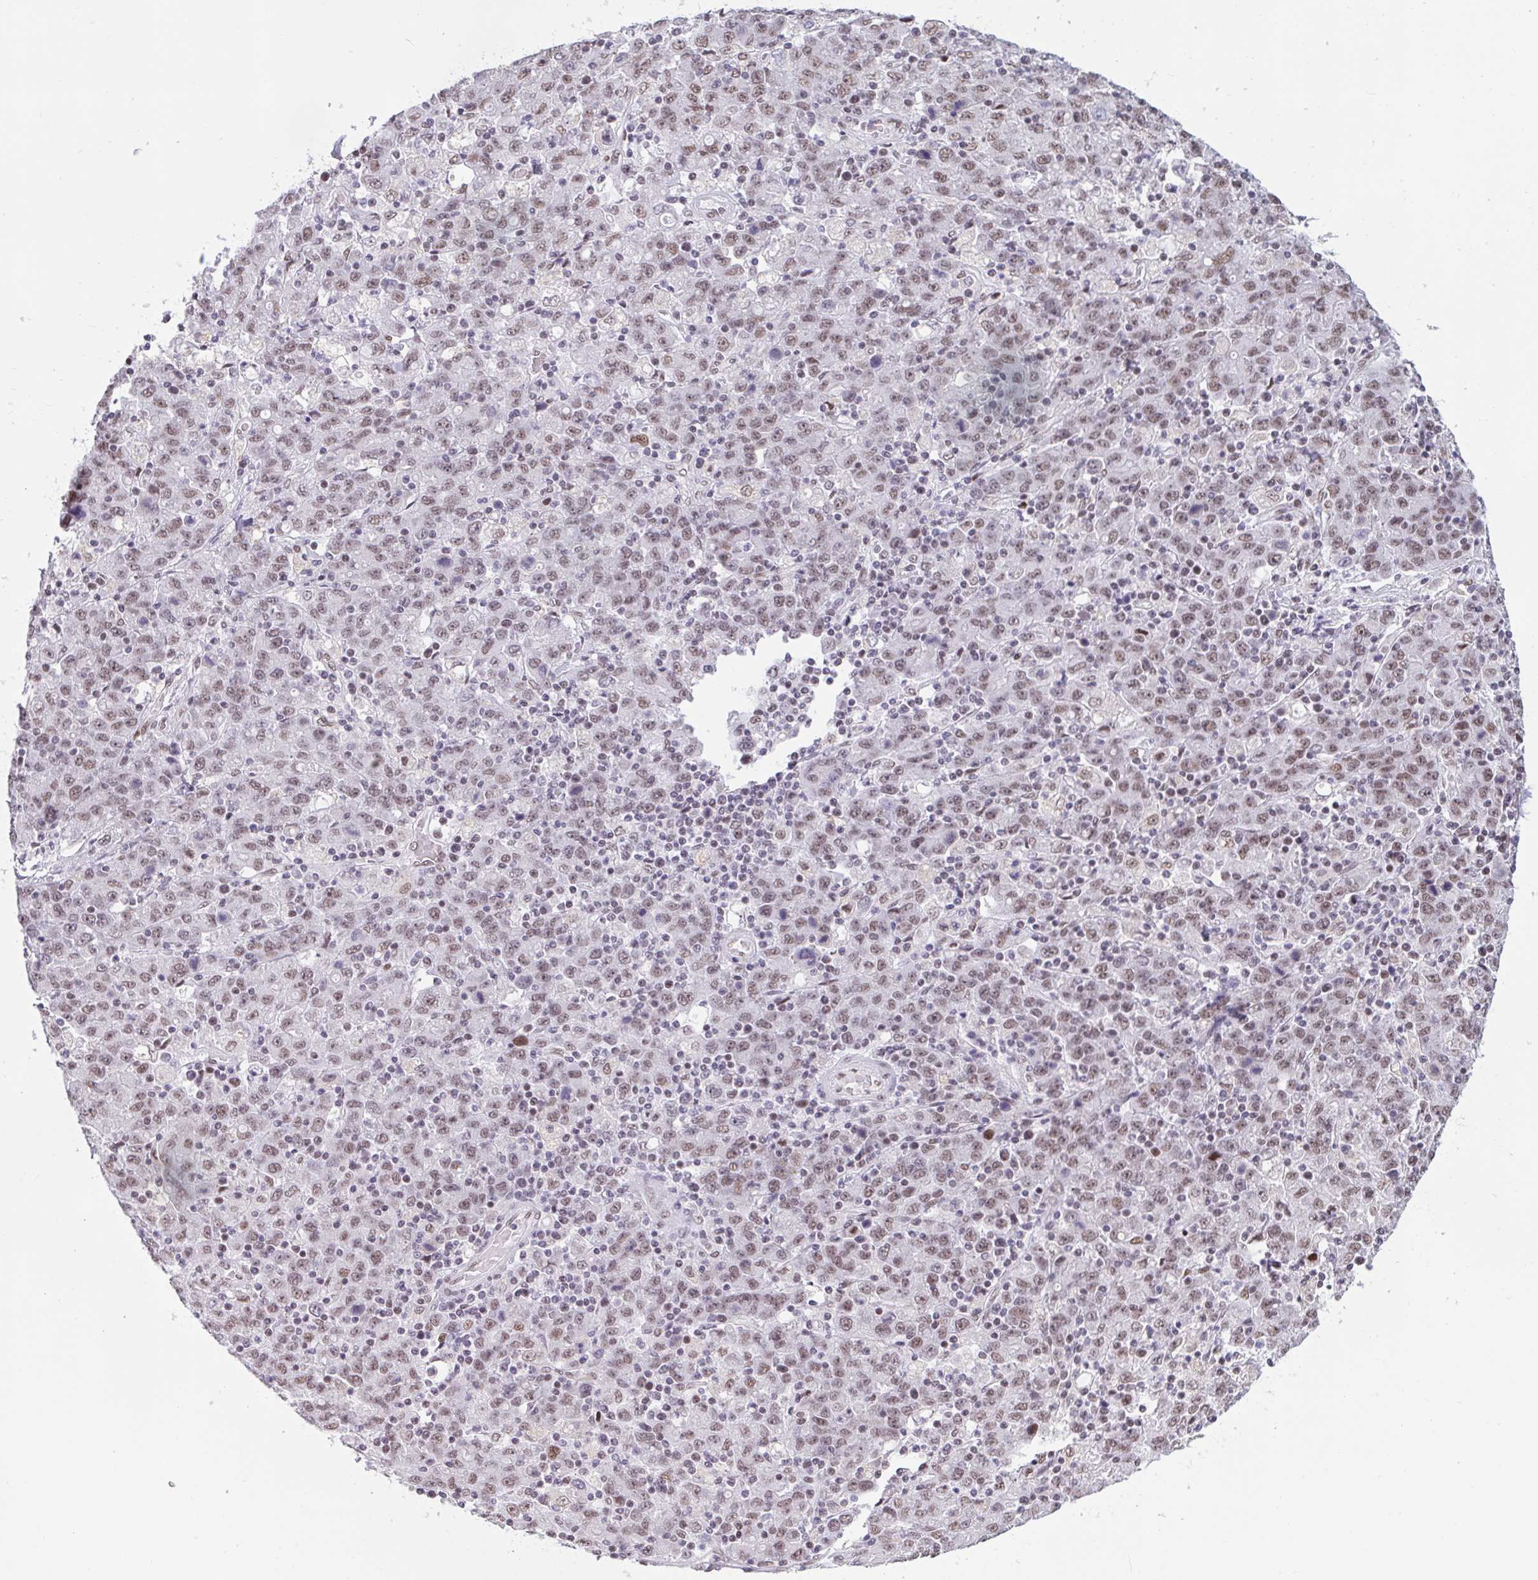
{"staining": {"intensity": "moderate", "quantity": ">75%", "location": "nuclear"}, "tissue": "stomach cancer", "cell_type": "Tumor cells", "image_type": "cancer", "snomed": [{"axis": "morphology", "description": "Adenocarcinoma, NOS"}, {"axis": "topography", "description": "Stomach, upper"}], "caption": "A photomicrograph of adenocarcinoma (stomach) stained for a protein displays moderate nuclear brown staining in tumor cells.", "gene": "CBFA2T2", "patient": {"sex": "male", "age": 69}}